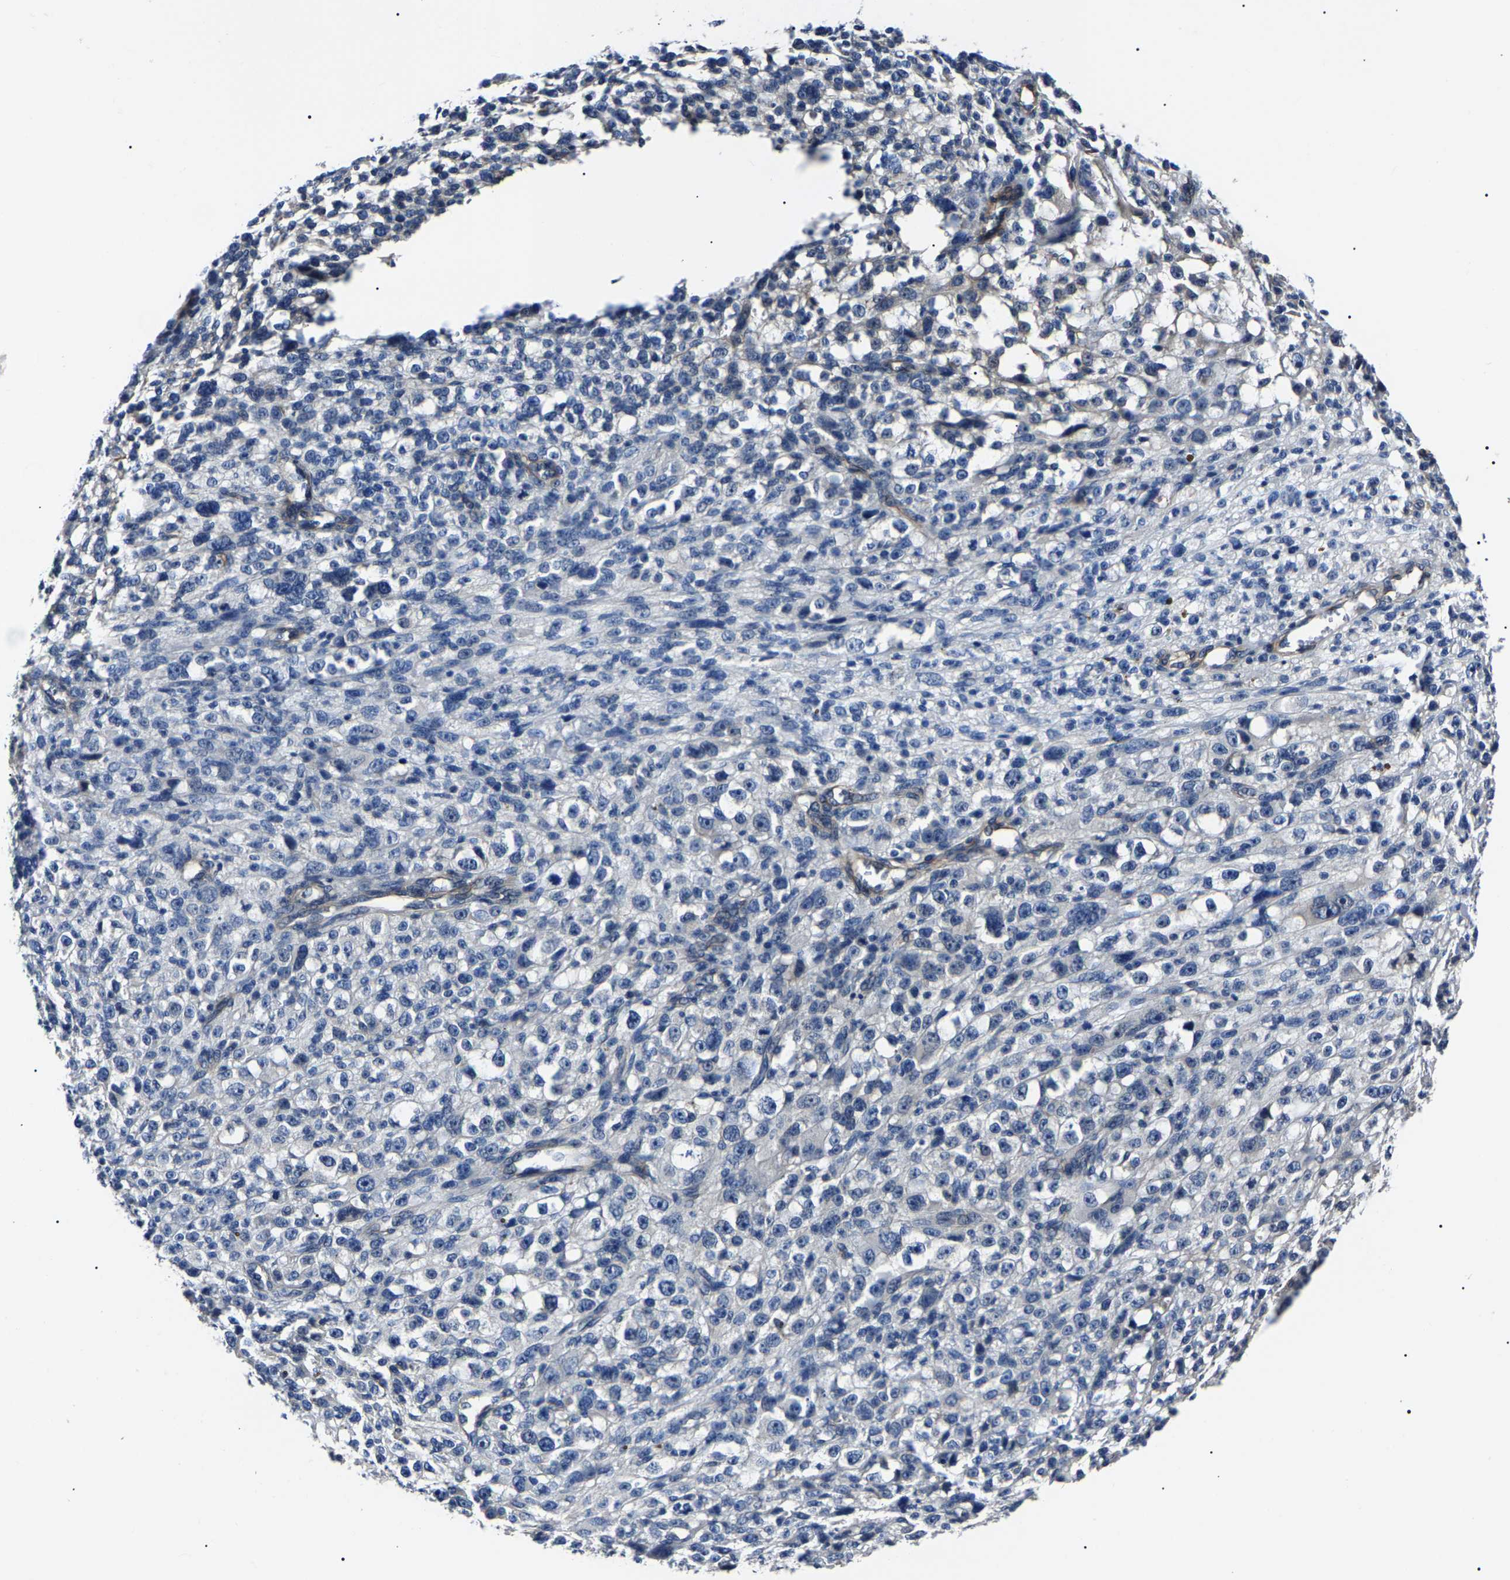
{"staining": {"intensity": "negative", "quantity": "none", "location": "none"}, "tissue": "melanoma", "cell_type": "Tumor cells", "image_type": "cancer", "snomed": [{"axis": "morphology", "description": "Malignant melanoma, NOS"}, {"axis": "topography", "description": "Skin"}], "caption": "Micrograph shows no significant protein expression in tumor cells of malignant melanoma.", "gene": "KLHL42", "patient": {"sex": "female", "age": 55}}